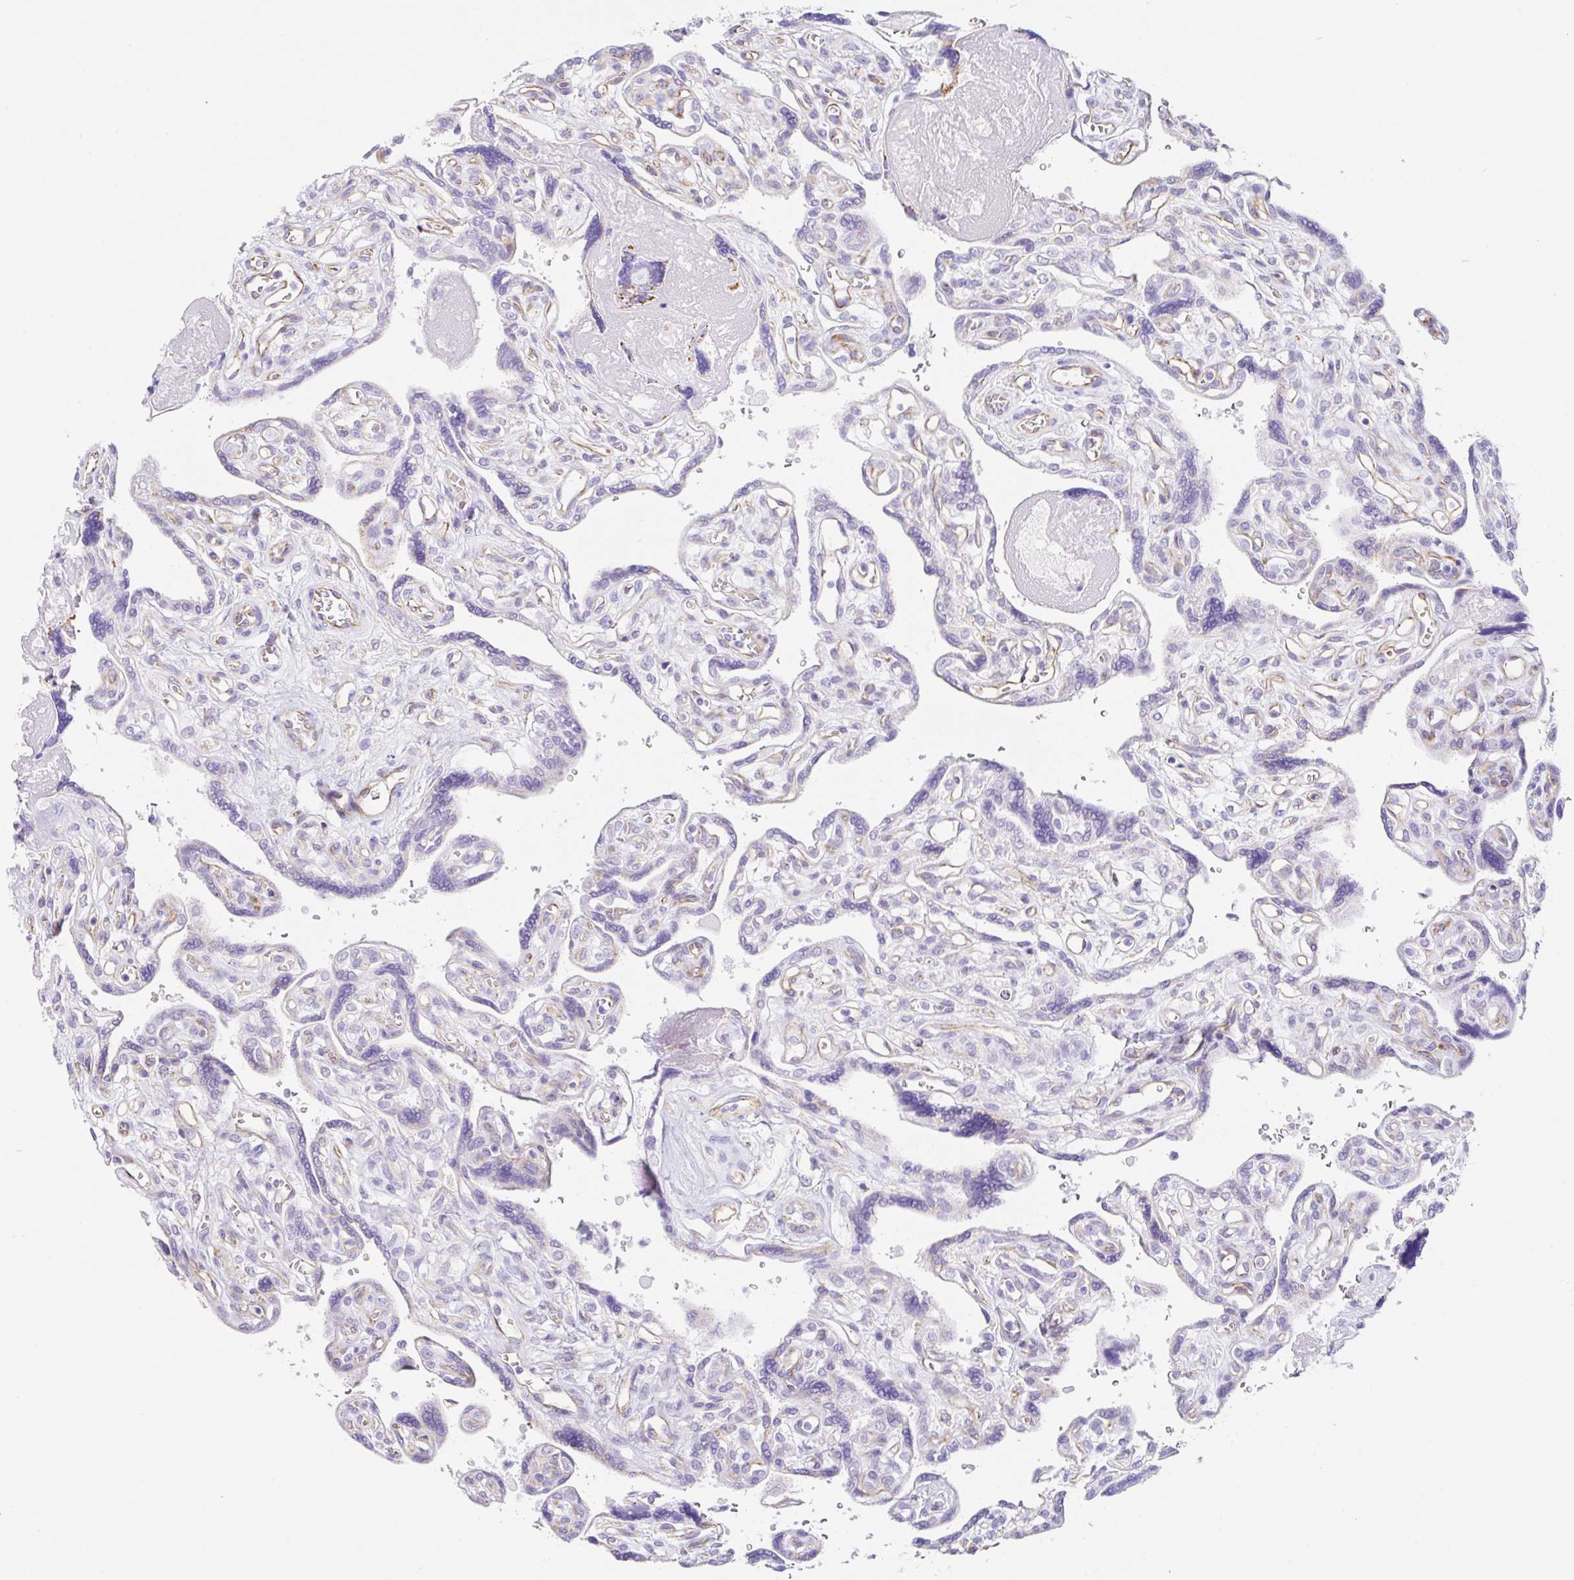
{"staining": {"intensity": "negative", "quantity": "none", "location": "none"}, "tissue": "placenta", "cell_type": "Trophoblastic cells", "image_type": "normal", "snomed": [{"axis": "morphology", "description": "Normal tissue, NOS"}, {"axis": "topography", "description": "Placenta"}], "caption": "This is an immunohistochemistry (IHC) micrograph of benign placenta. There is no staining in trophoblastic cells.", "gene": "DKK4", "patient": {"sex": "female", "age": 39}}